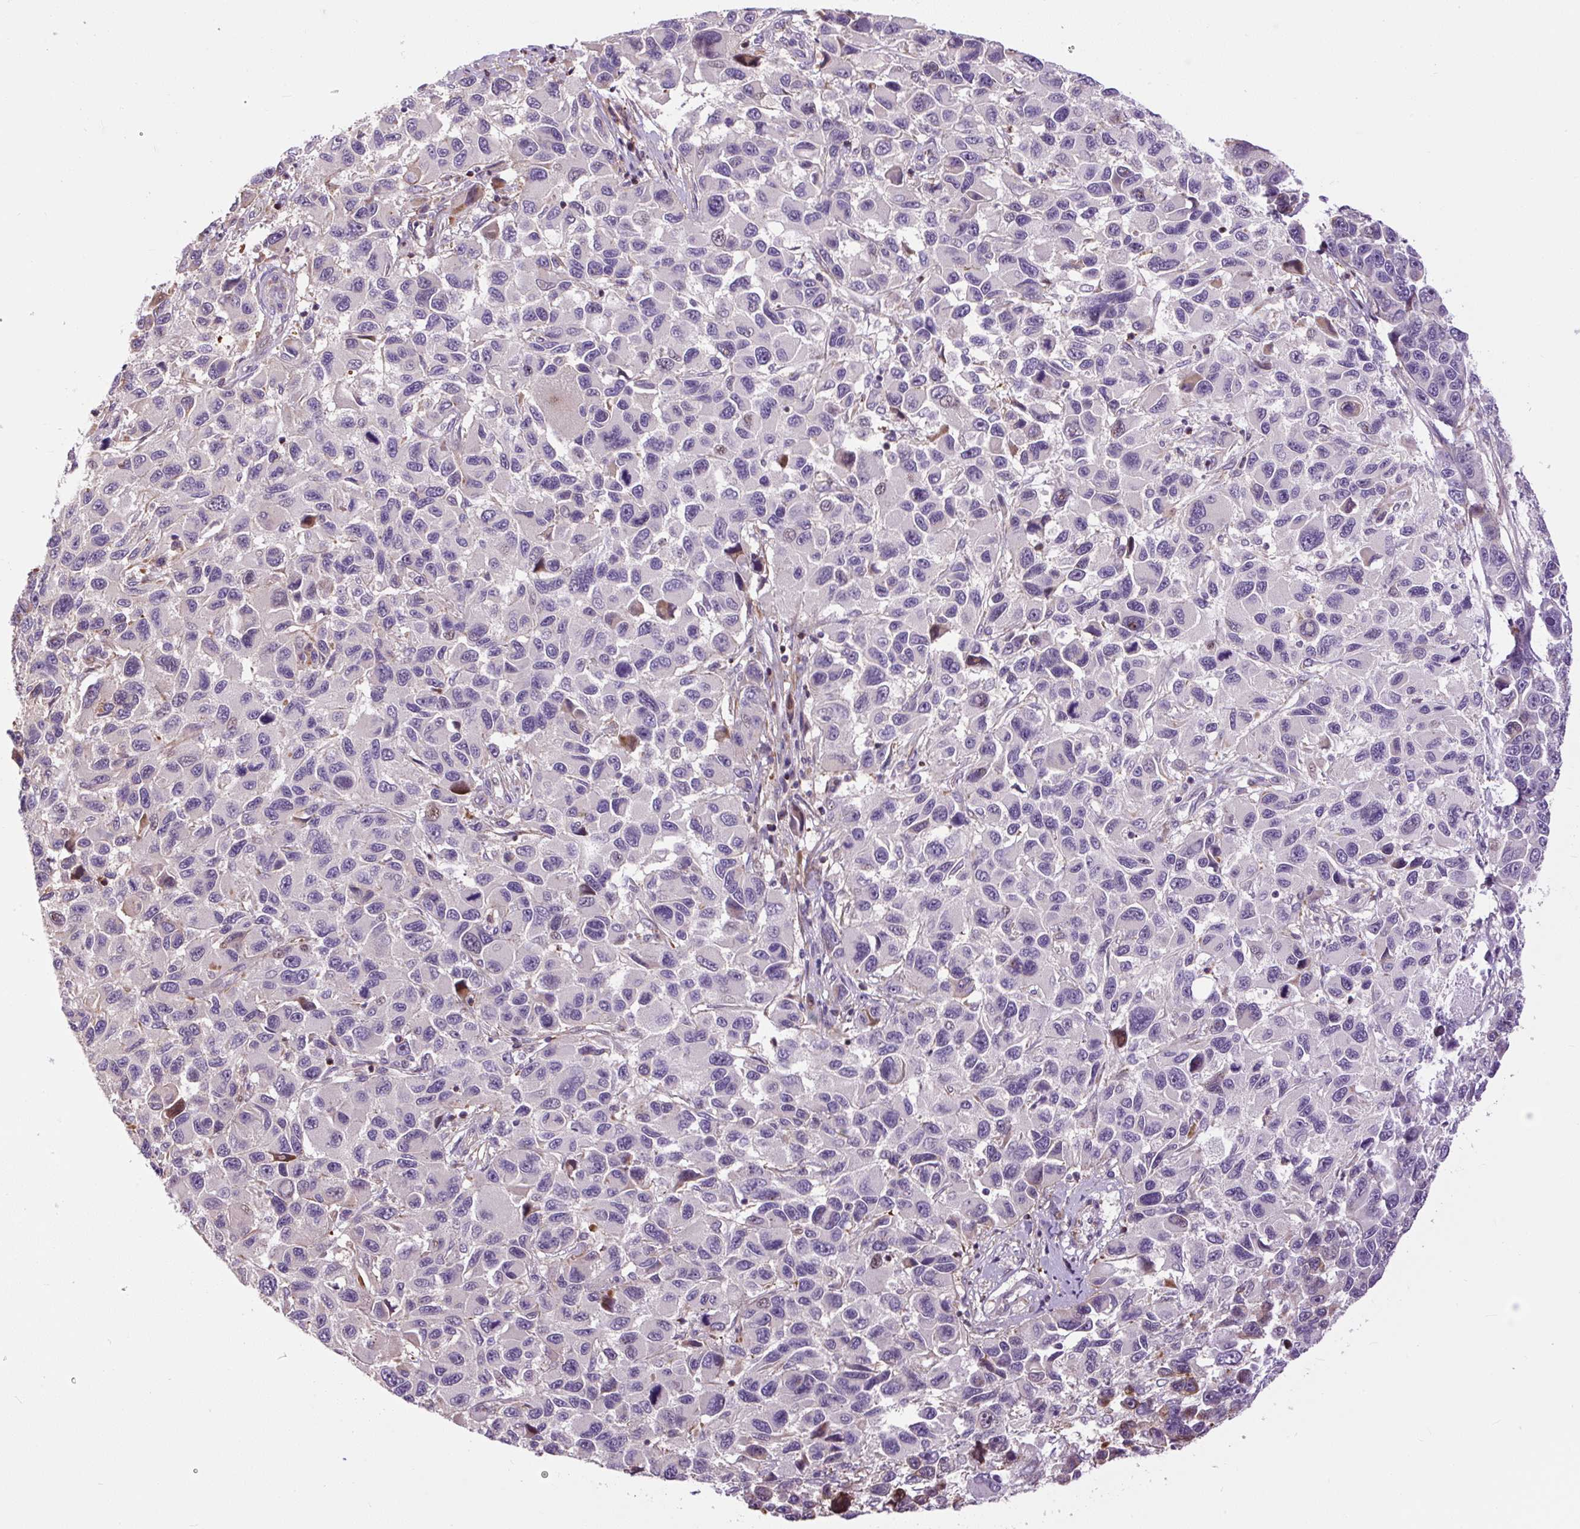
{"staining": {"intensity": "negative", "quantity": "none", "location": "none"}, "tissue": "melanoma", "cell_type": "Tumor cells", "image_type": "cancer", "snomed": [{"axis": "morphology", "description": "Malignant melanoma, NOS"}, {"axis": "topography", "description": "Skin"}], "caption": "This is an IHC image of human malignant melanoma. There is no staining in tumor cells.", "gene": "ZNF197", "patient": {"sex": "male", "age": 53}}